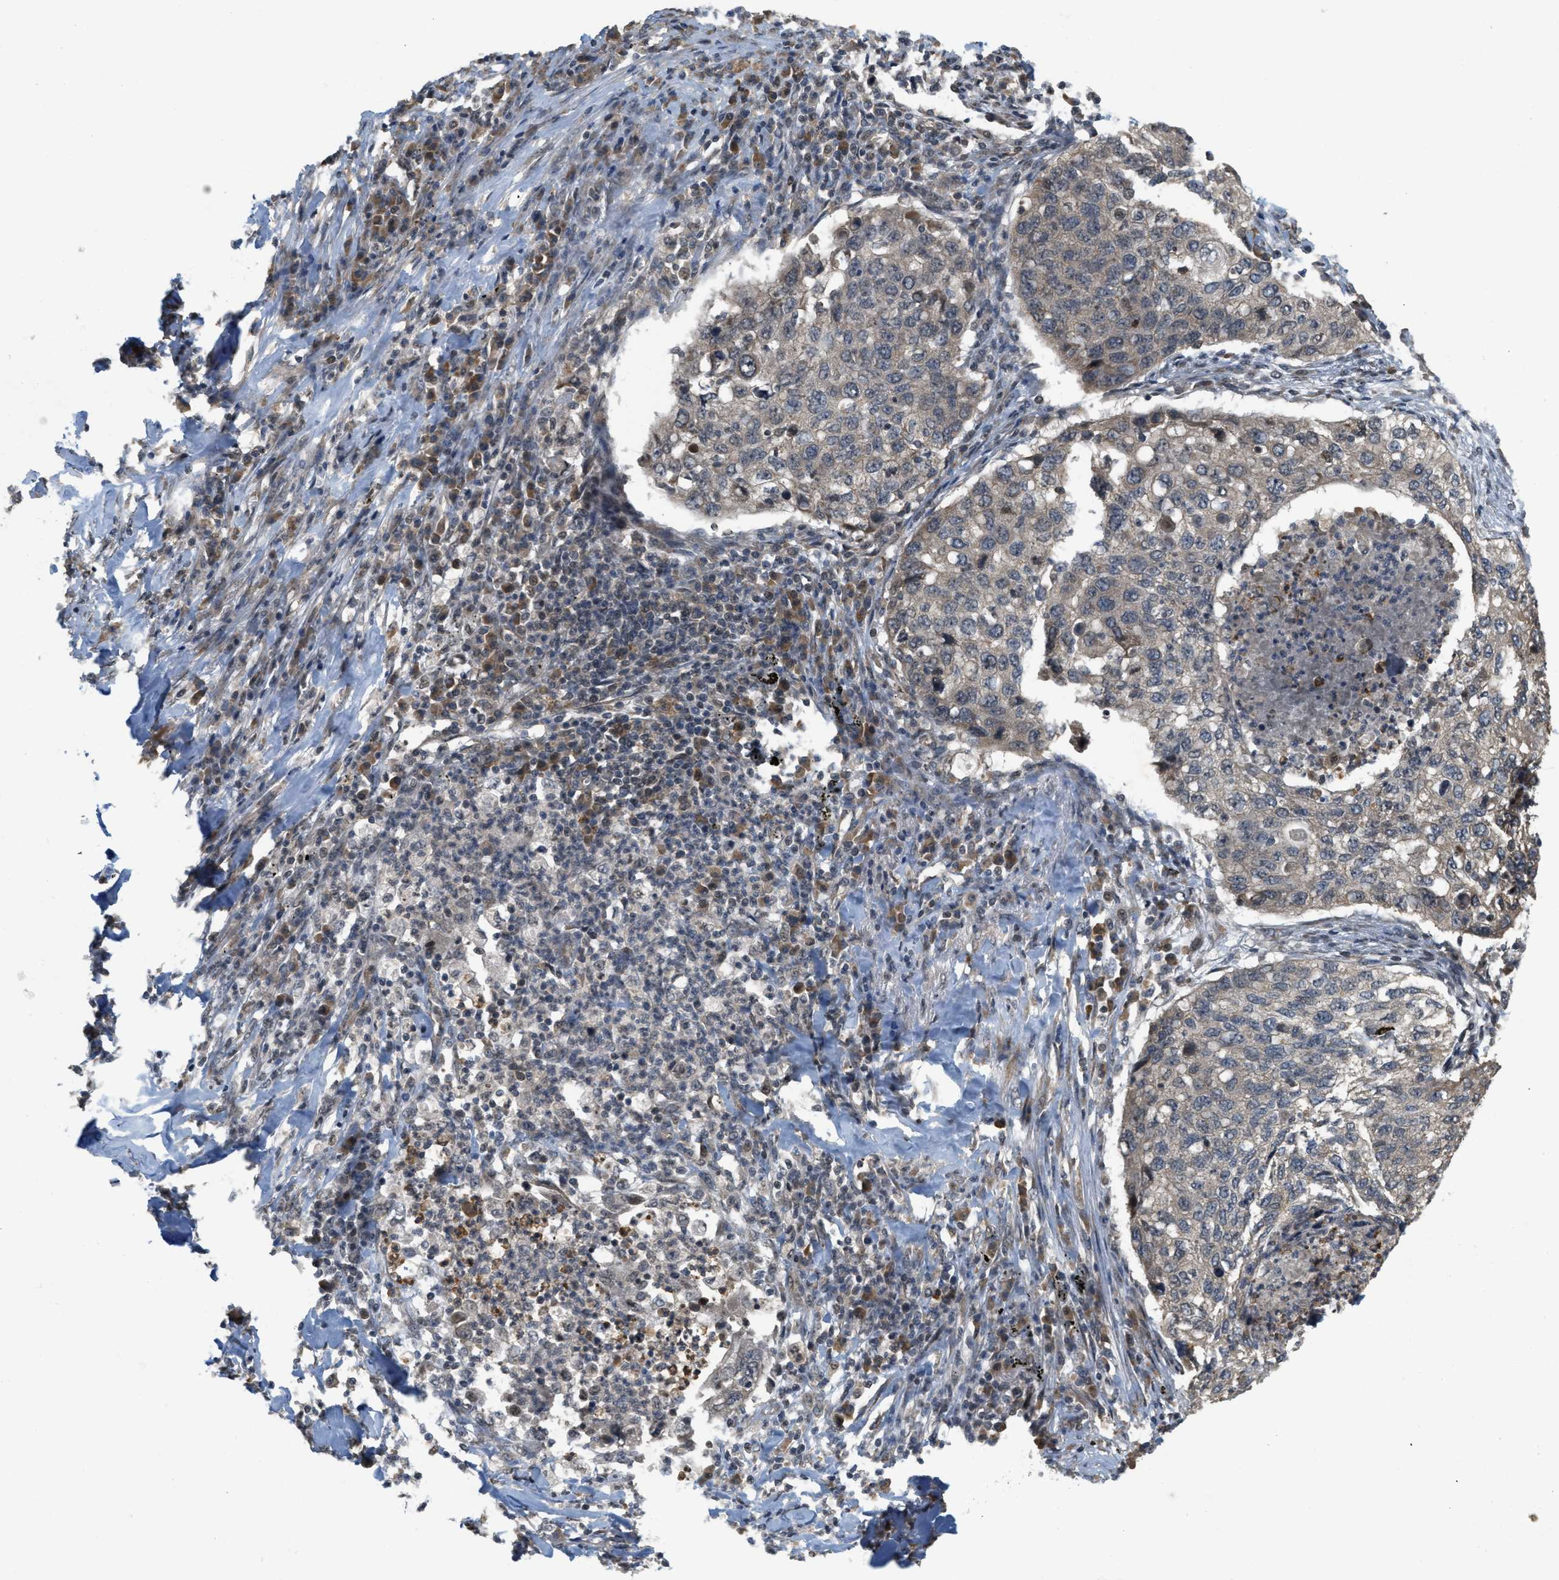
{"staining": {"intensity": "weak", "quantity": ">75%", "location": "cytoplasmic/membranous"}, "tissue": "lung cancer", "cell_type": "Tumor cells", "image_type": "cancer", "snomed": [{"axis": "morphology", "description": "Squamous cell carcinoma, NOS"}, {"axis": "topography", "description": "Lung"}], "caption": "Protein staining of squamous cell carcinoma (lung) tissue exhibits weak cytoplasmic/membranous staining in approximately >75% of tumor cells.", "gene": "PRKD1", "patient": {"sex": "female", "age": 63}}